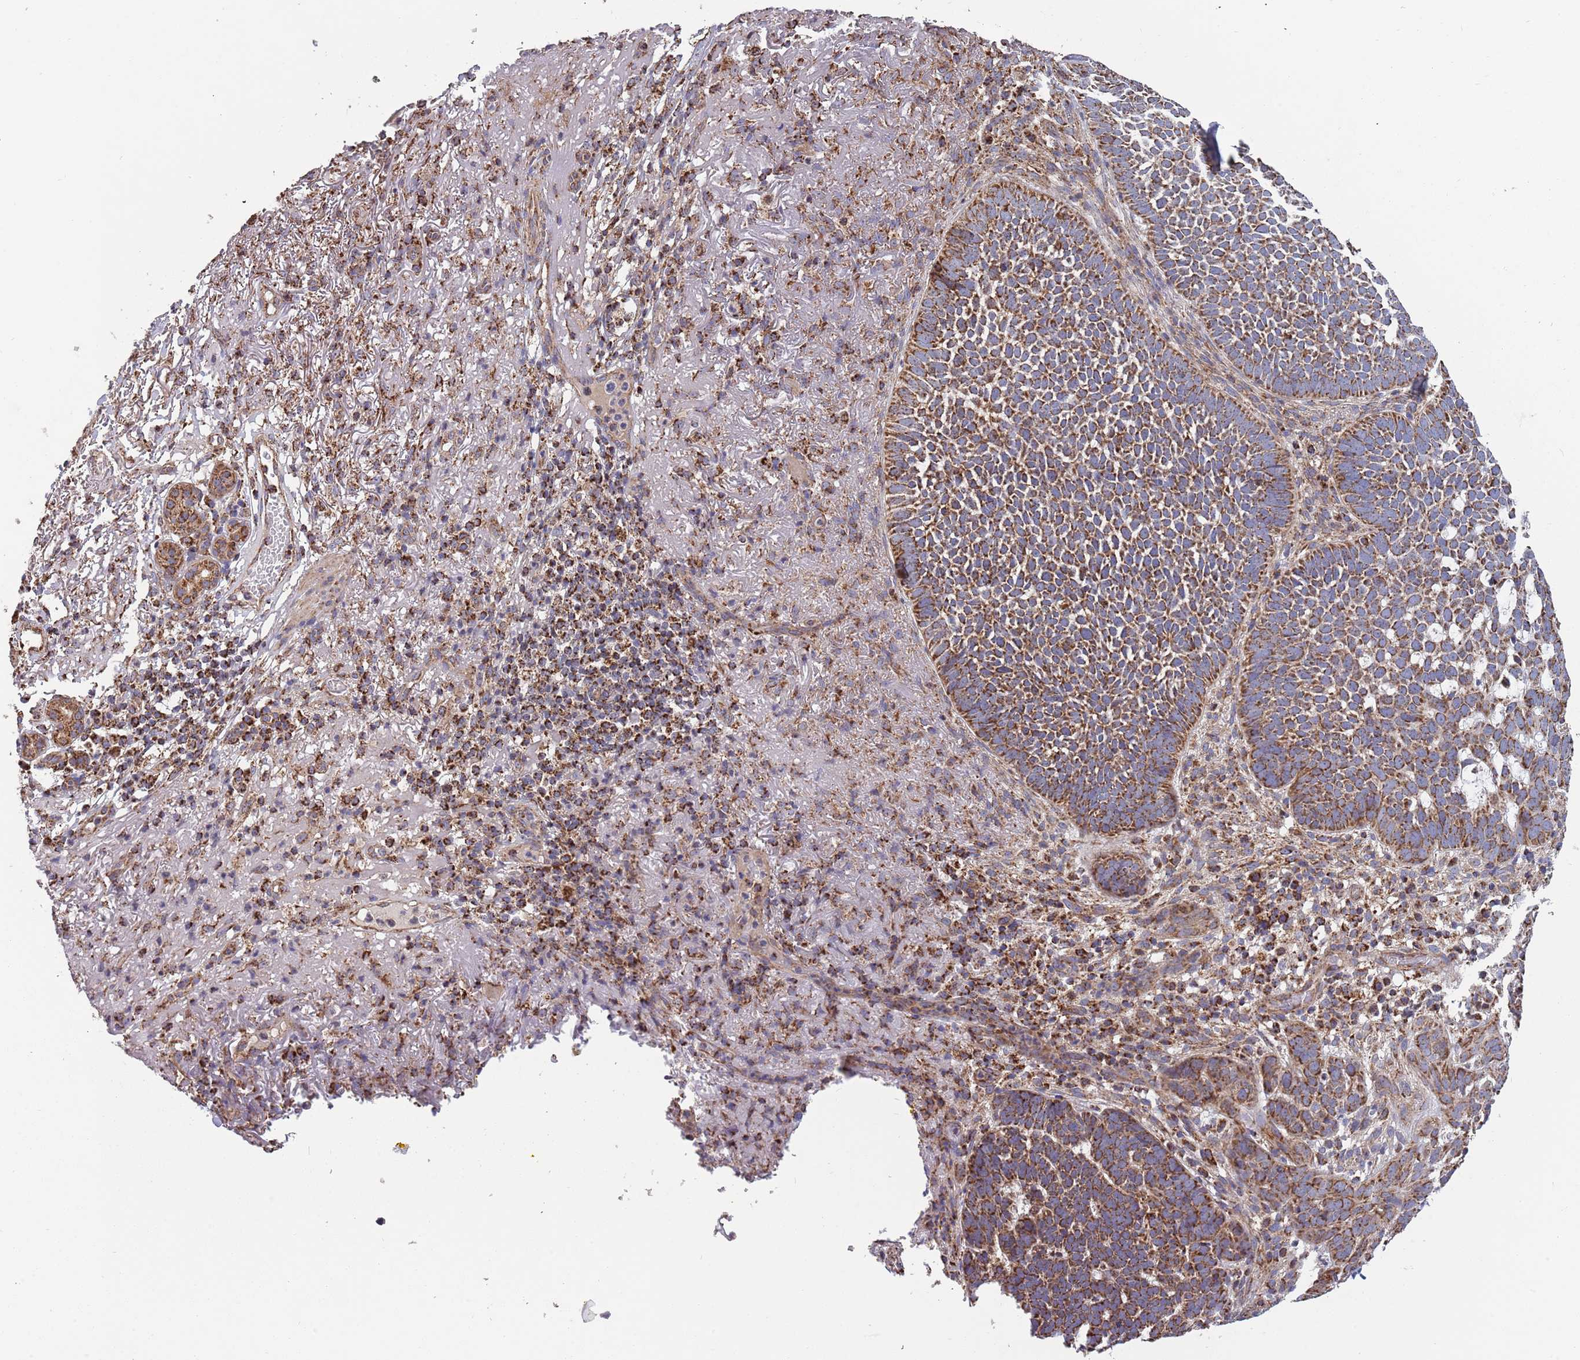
{"staining": {"intensity": "strong", "quantity": ">75%", "location": "cytoplasmic/membranous"}, "tissue": "skin cancer", "cell_type": "Tumor cells", "image_type": "cancer", "snomed": [{"axis": "morphology", "description": "Basal cell carcinoma"}, {"axis": "topography", "description": "Skin"}], "caption": "Tumor cells exhibit strong cytoplasmic/membranous positivity in approximately >75% of cells in basal cell carcinoma (skin).", "gene": "VPS16", "patient": {"sex": "female", "age": 78}}